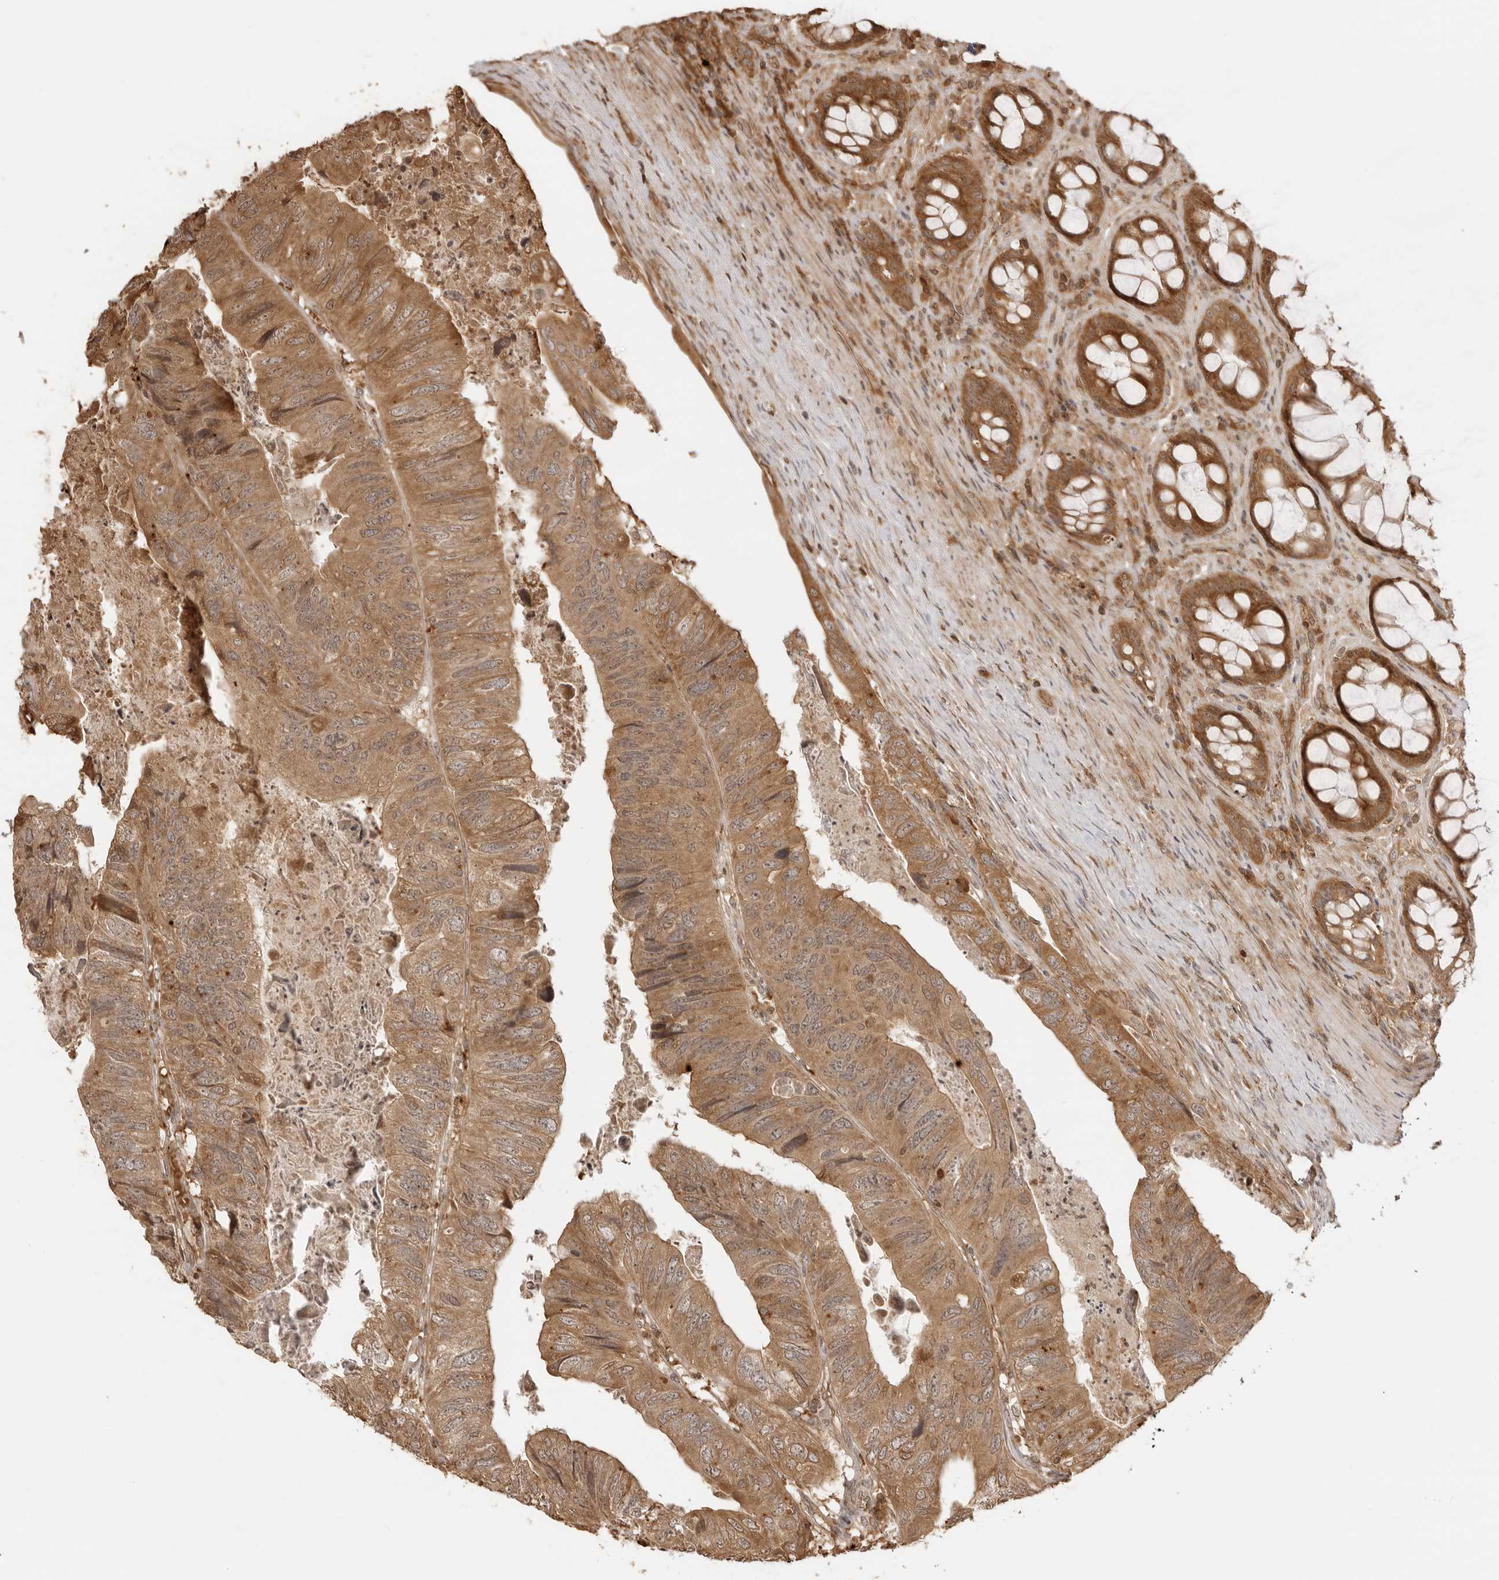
{"staining": {"intensity": "moderate", "quantity": ">75%", "location": "cytoplasmic/membranous"}, "tissue": "colorectal cancer", "cell_type": "Tumor cells", "image_type": "cancer", "snomed": [{"axis": "morphology", "description": "Adenocarcinoma, NOS"}, {"axis": "topography", "description": "Rectum"}], "caption": "This is an image of immunohistochemistry staining of adenocarcinoma (colorectal), which shows moderate staining in the cytoplasmic/membranous of tumor cells.", "gene": "IKBKE", "patient": {"sex": "male", "age": 63}}